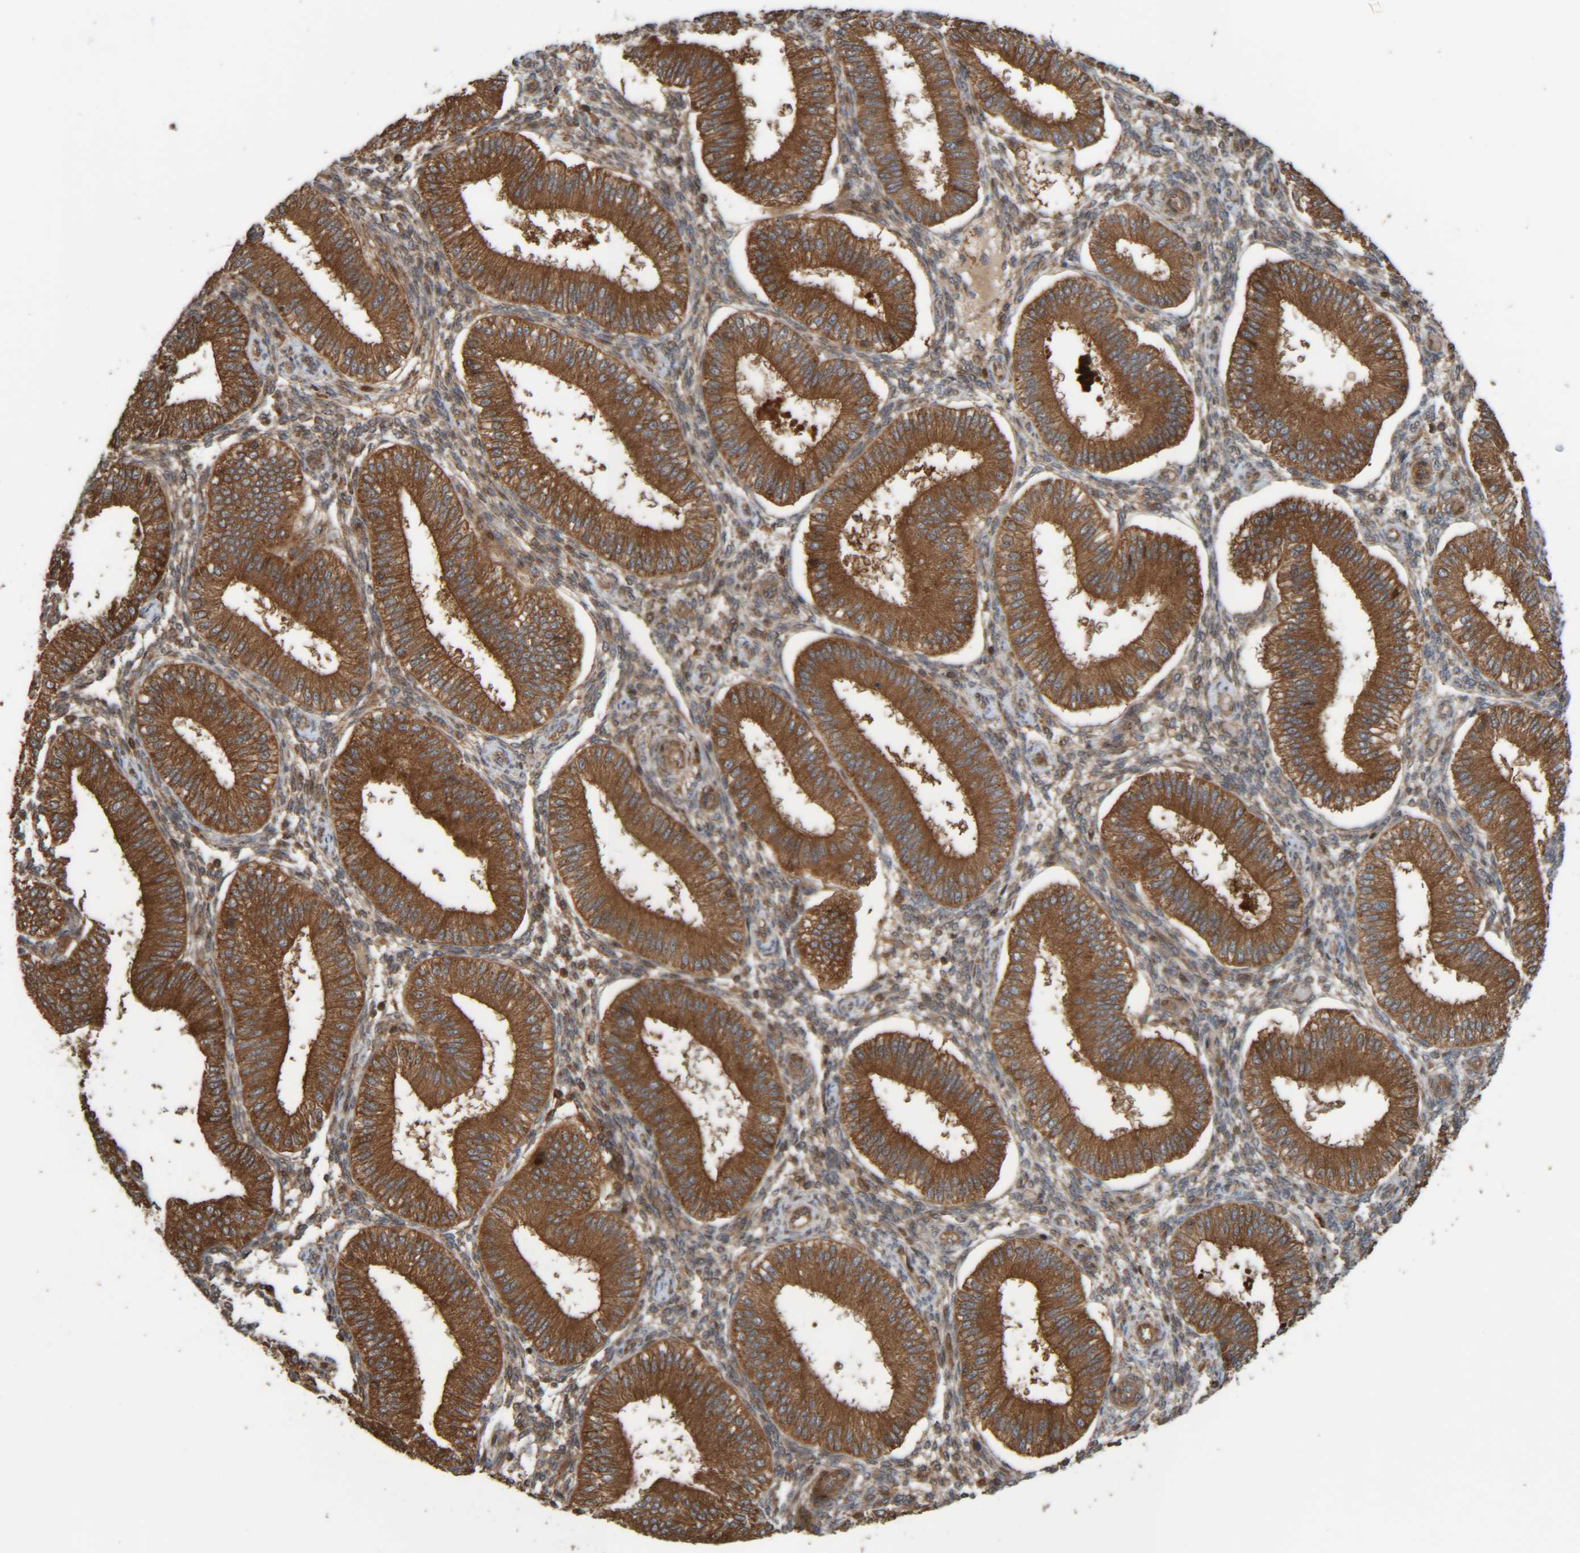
{"staining": {"intensity": "moderate", "quantity": "25%-75%", "location": "cytoplasmic/membranous"}, "tissue": "endometrium", "cell_type": "Cells in endometrial stroma", "image_type": "normal", "snomed": [{"axis": "morphology", "description": "Normal tissue, NOS"}, {"axis": "topography", "description": "Endometrium"}], "caption": "Brown immunohistochemical staining in benign endometrium exhibits moderate cytoplasmic/membranous staining in approximately 25%-75% of cells in endometrial stroma. Nuclei are stained in blue.", "gene": "CCDC57", "patient": {"sex": "female", "age": 39}}